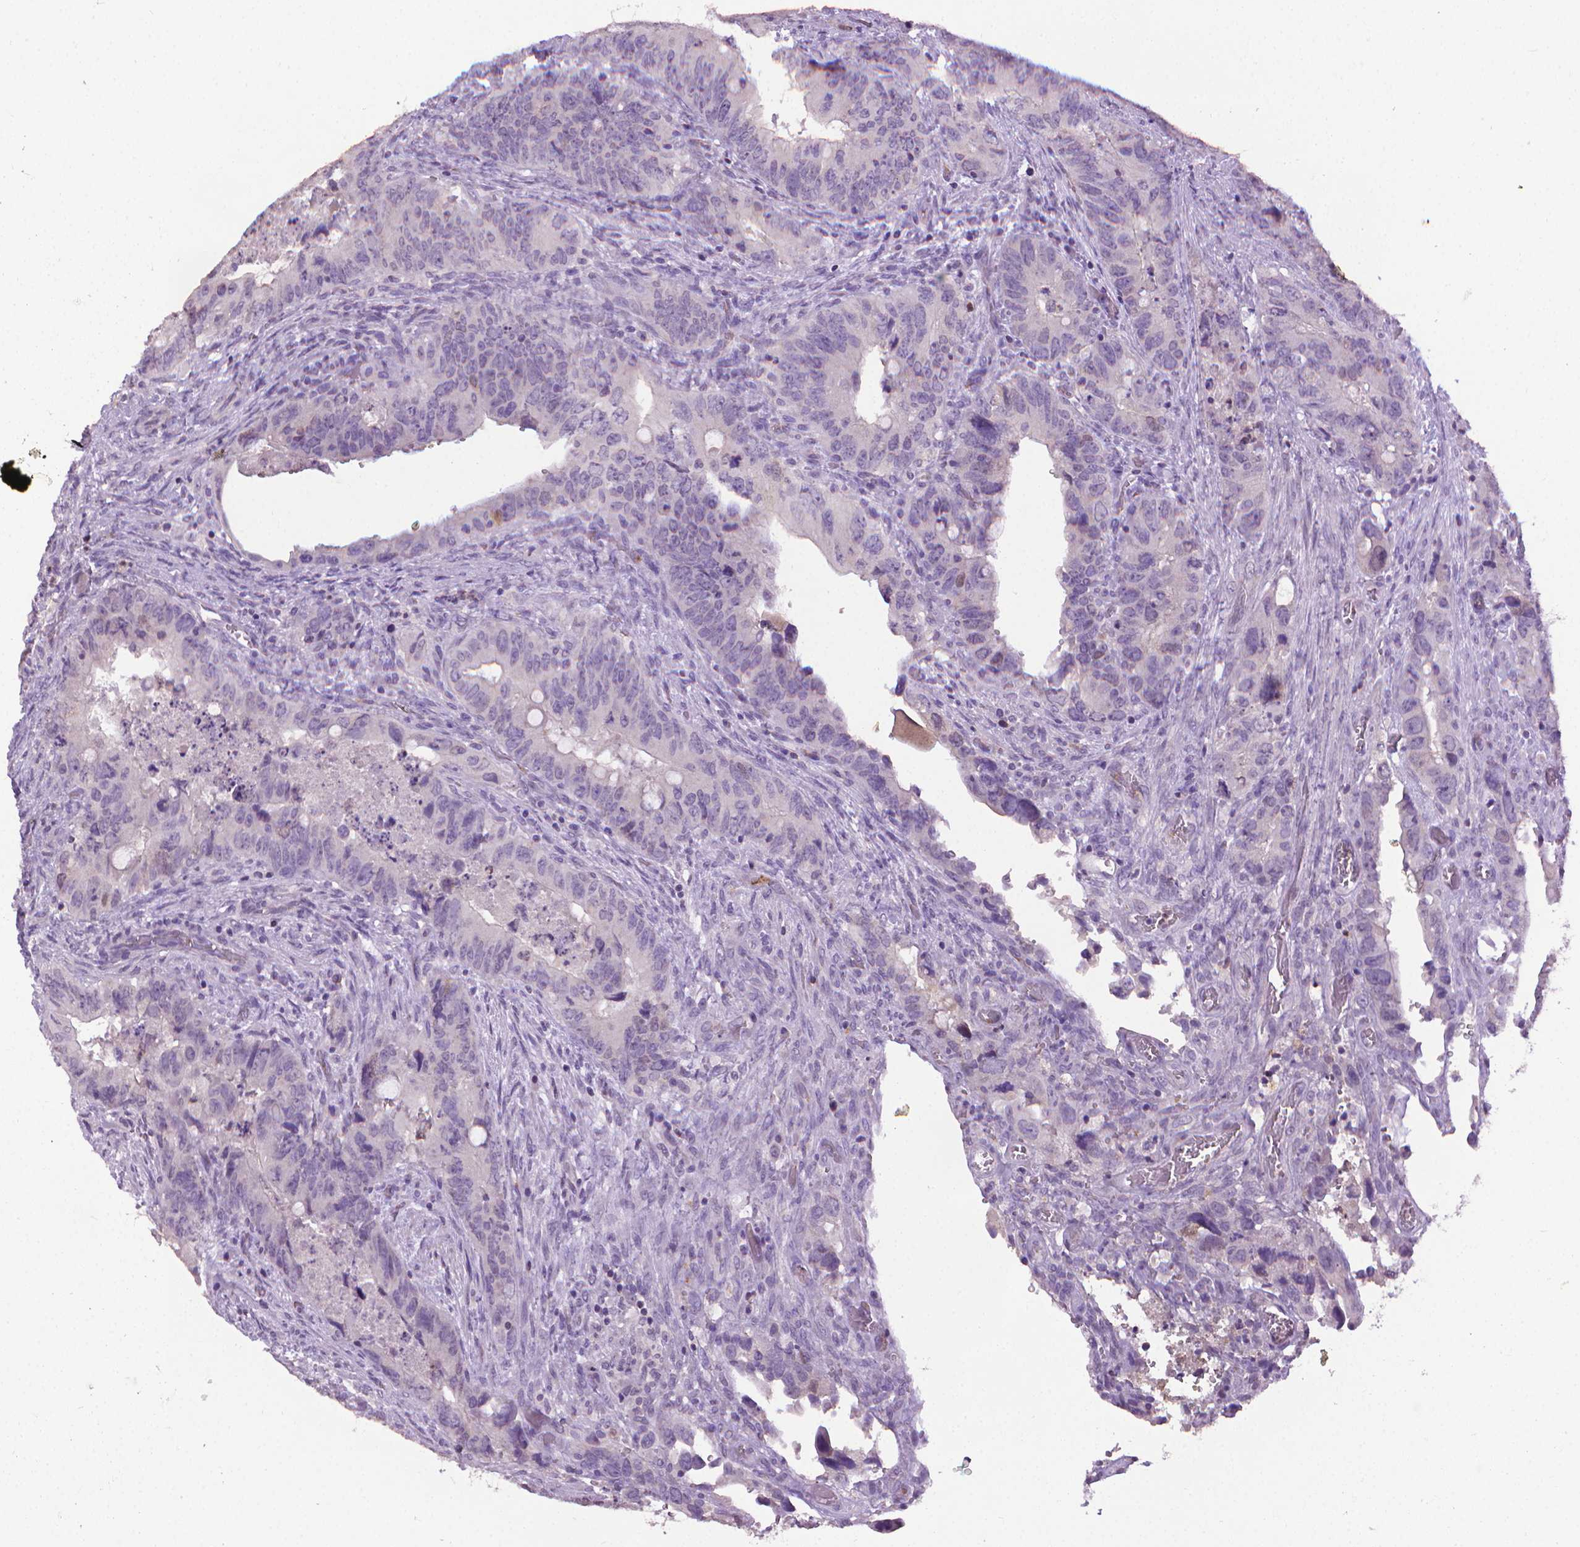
{"staining": {"intensity": "negative", "quantity": "none", "location": "none"}, "tissue": "colorectal cancer", "cell_type": "Tumor cells", "image_type": "cancer", "snomed": [{"axis": "morphology", "description": "Adenocarcinoma, NOS"}, {"axis": "topography", "description": "Rectum"}], "caption": "High magnification brightfield microscopy of colorectal adenocarcinoma stained with DAB (brown) and counterstained with hematoxylin (blue): tumor cells show no significant positivity.", "gene": "CDKN2D", "patient": {"sex": "male", "age": 78}}